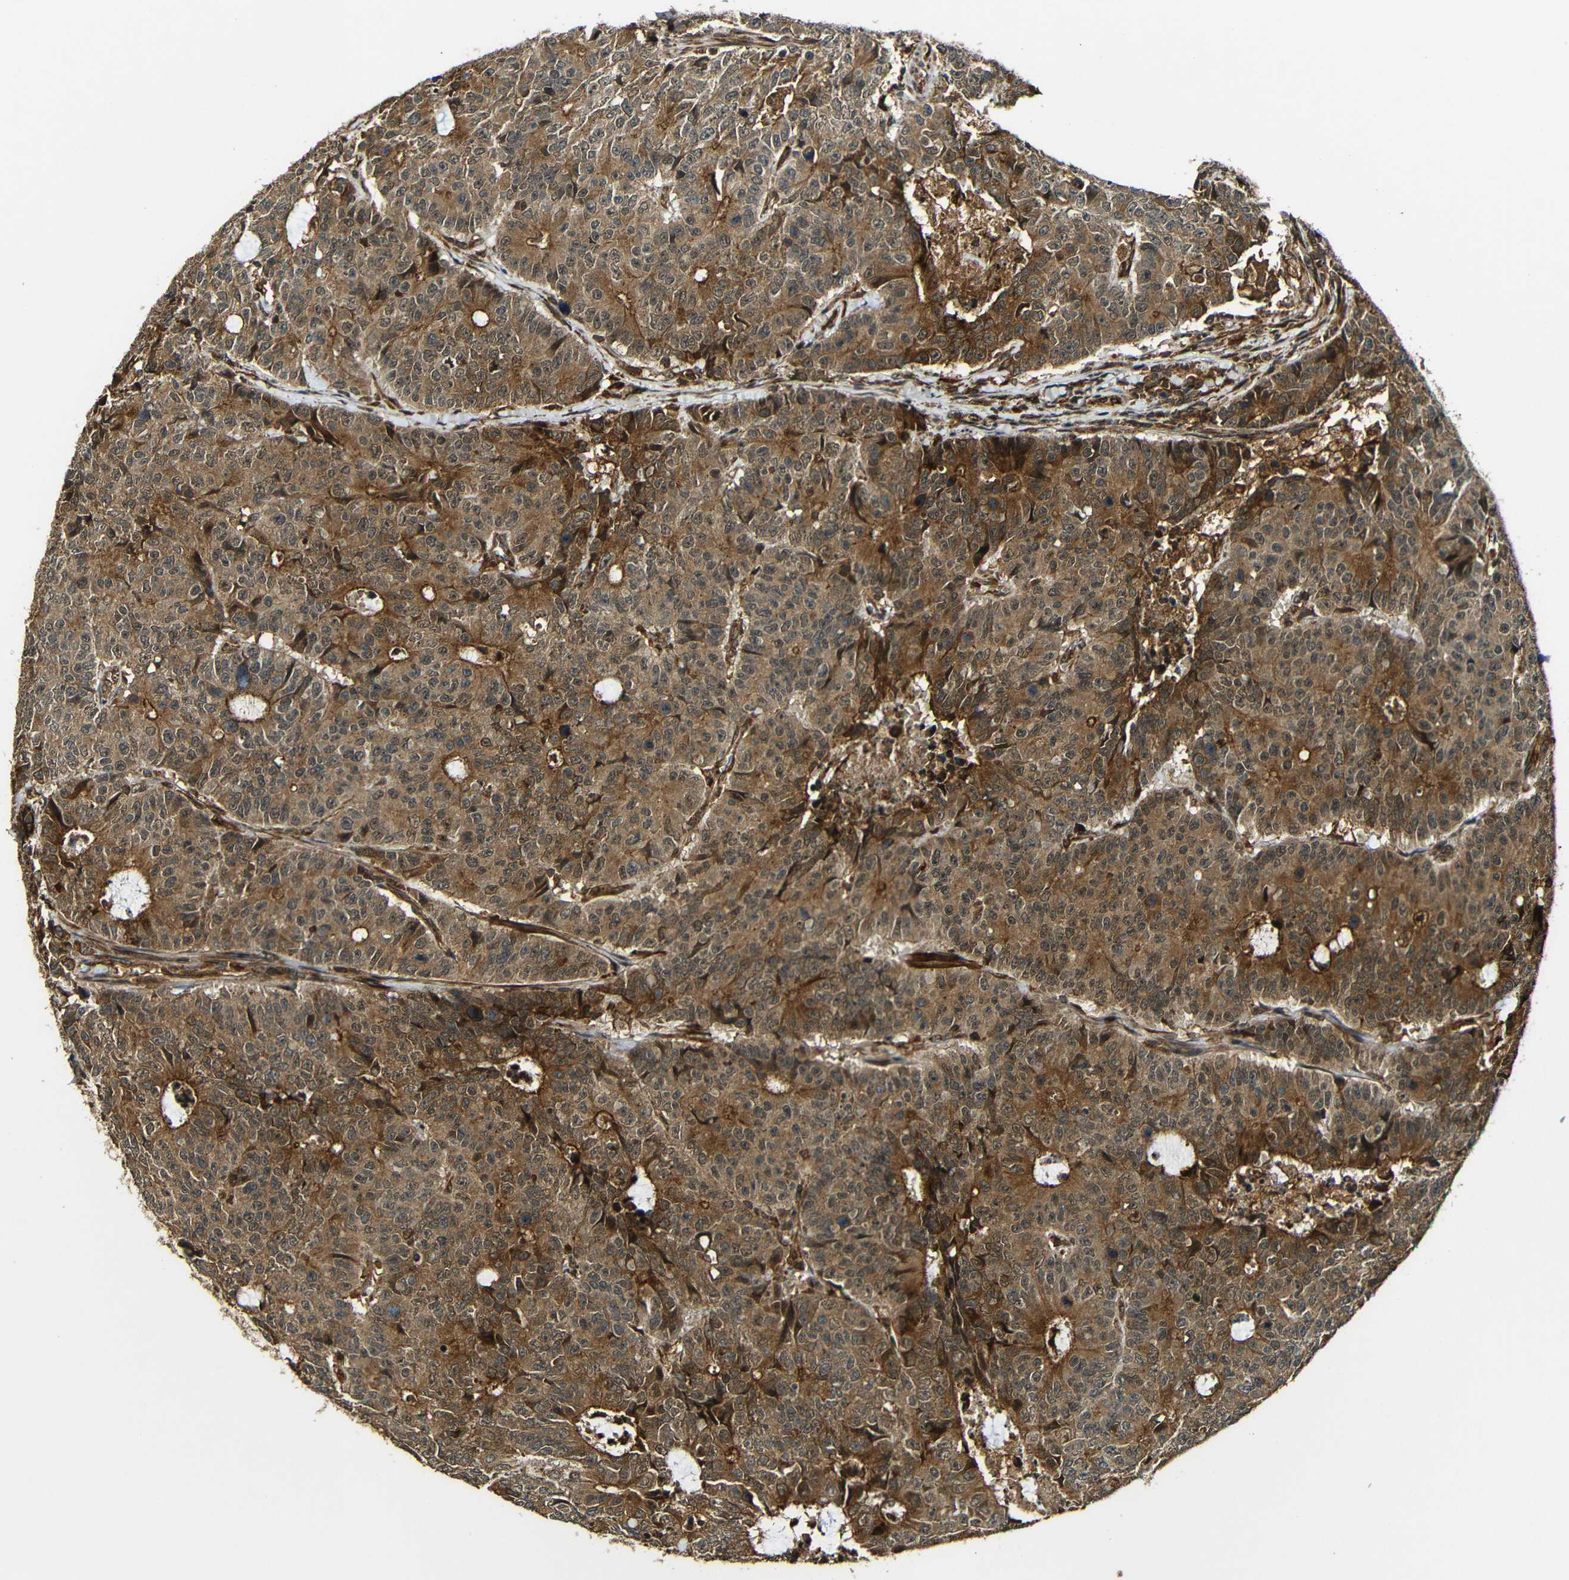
{"staining": {"intensity": "moderate", "quantity": ">75%", "location": "cytoplasmic/membranous"}, "tissue": "colorectal cancer", "cell_type": "Tumor cells", "image_type": "cancer", "snomed": [{"axis": "morphology", "description": "Adenocarcinoma, NOS"}, {"axis": "topography", "description": "Colon"}], "caption": "Adenocarcinoma (colorectal) stained with DAB immunohistochemistry (IHC) reveals medium levels of moderate cytoplasmic/membranous positivity in approximately >75% of tumor cells.", "gene": "CASP8", "patient": {"sex": "female", "age": 86}}